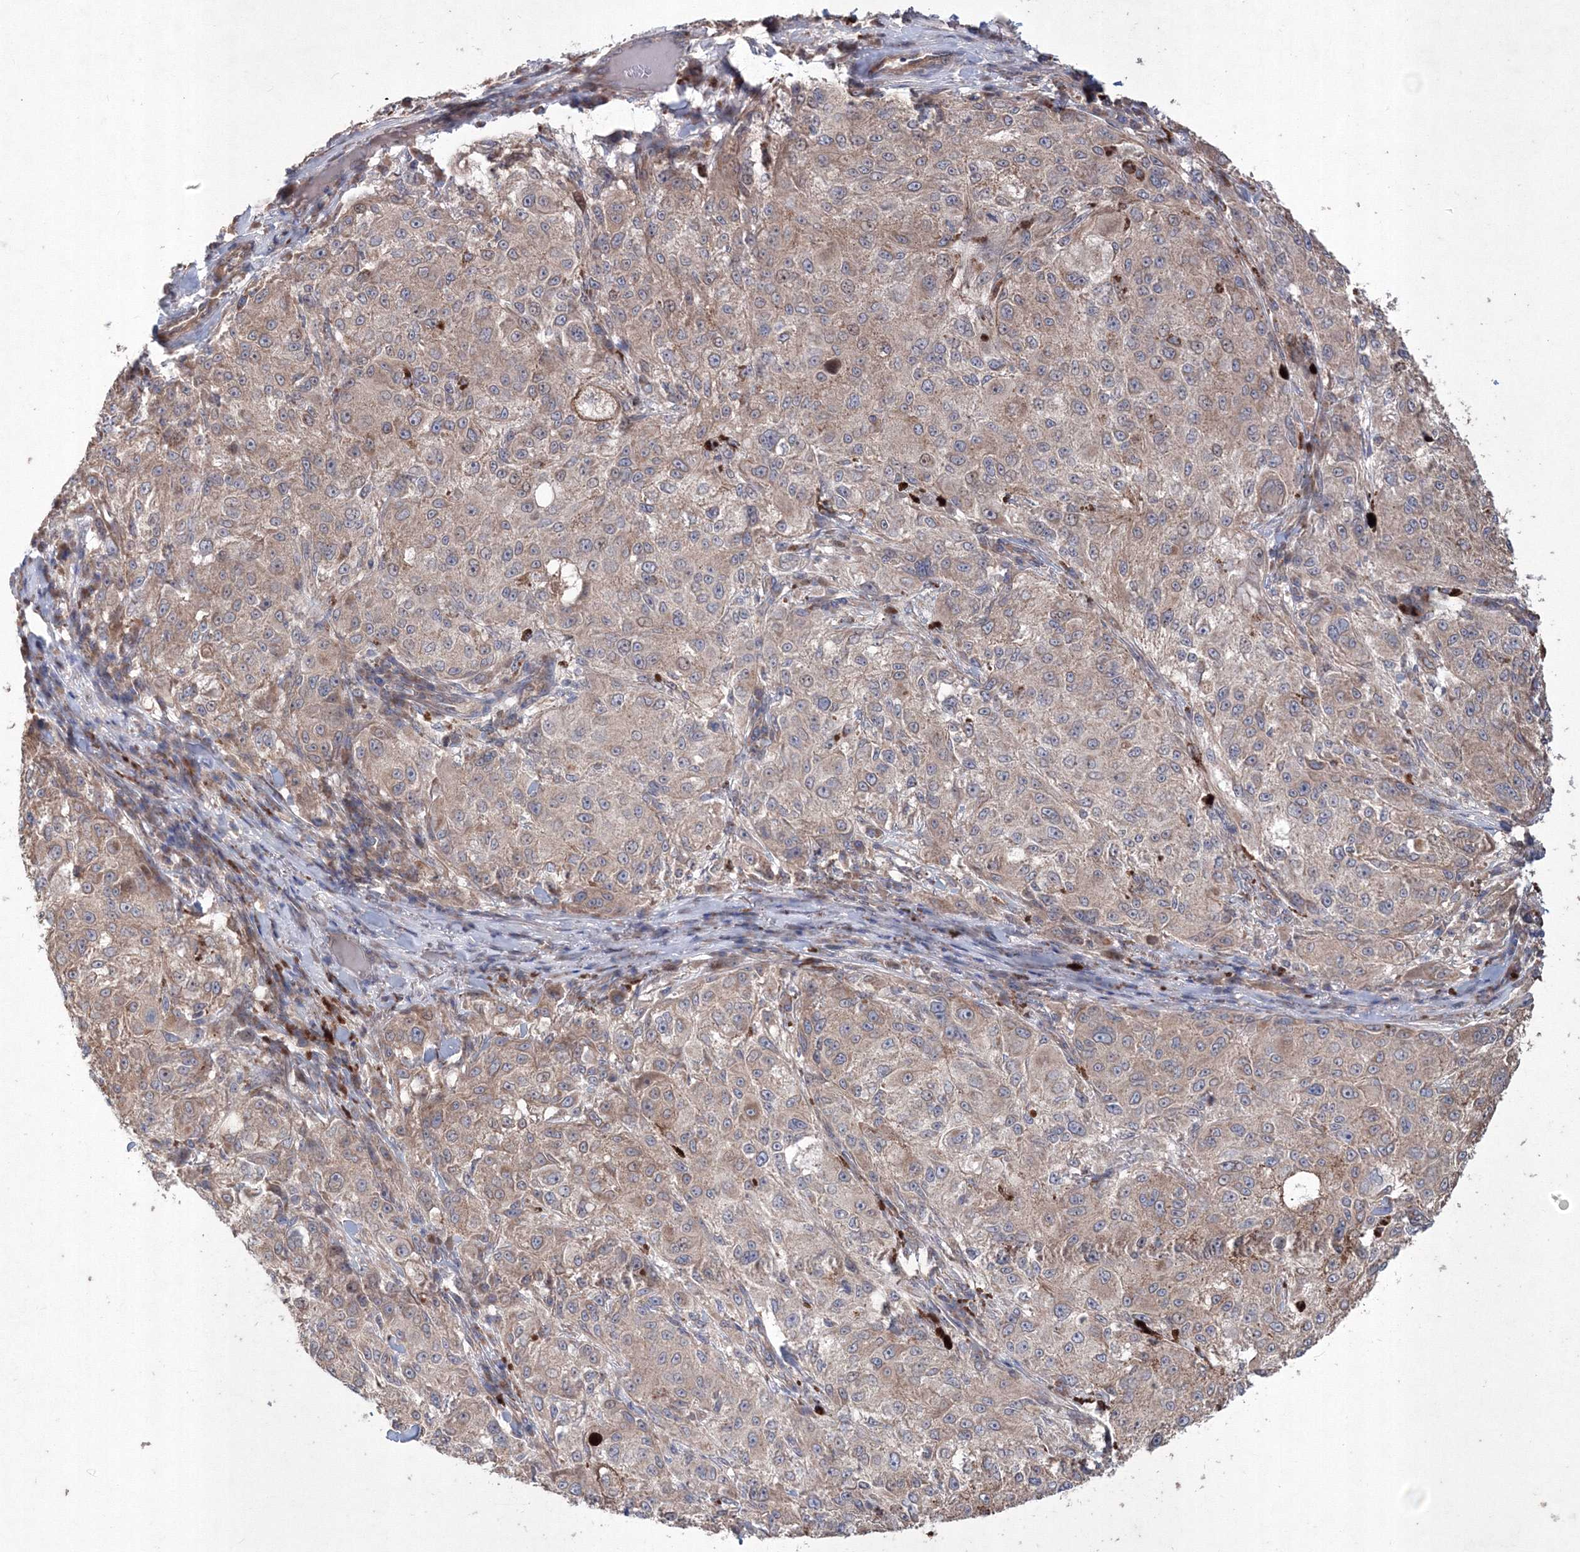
{"staining": {"intensity": "weak", "quantity": ">75%", "location": "cytoplasmic/membranous"}, "tissue": "melanoma", "cell_type": "Tumor cells", "image_type": "cancer", "snomed": [{"axis": "morphology", "description": "Necrosis, NOS"}, {"axis": "morphology", "description": "Malignant melanoma, NOS"}, {"axis": "topography", "description": "Skin"}], "caption": "Weak cytoplasmic/membranous protein positivity is identified in about >75% of tumor cells in melanoma.", "gene": "MTRF1L", "patient": {"sex": "female", "age": 87}}